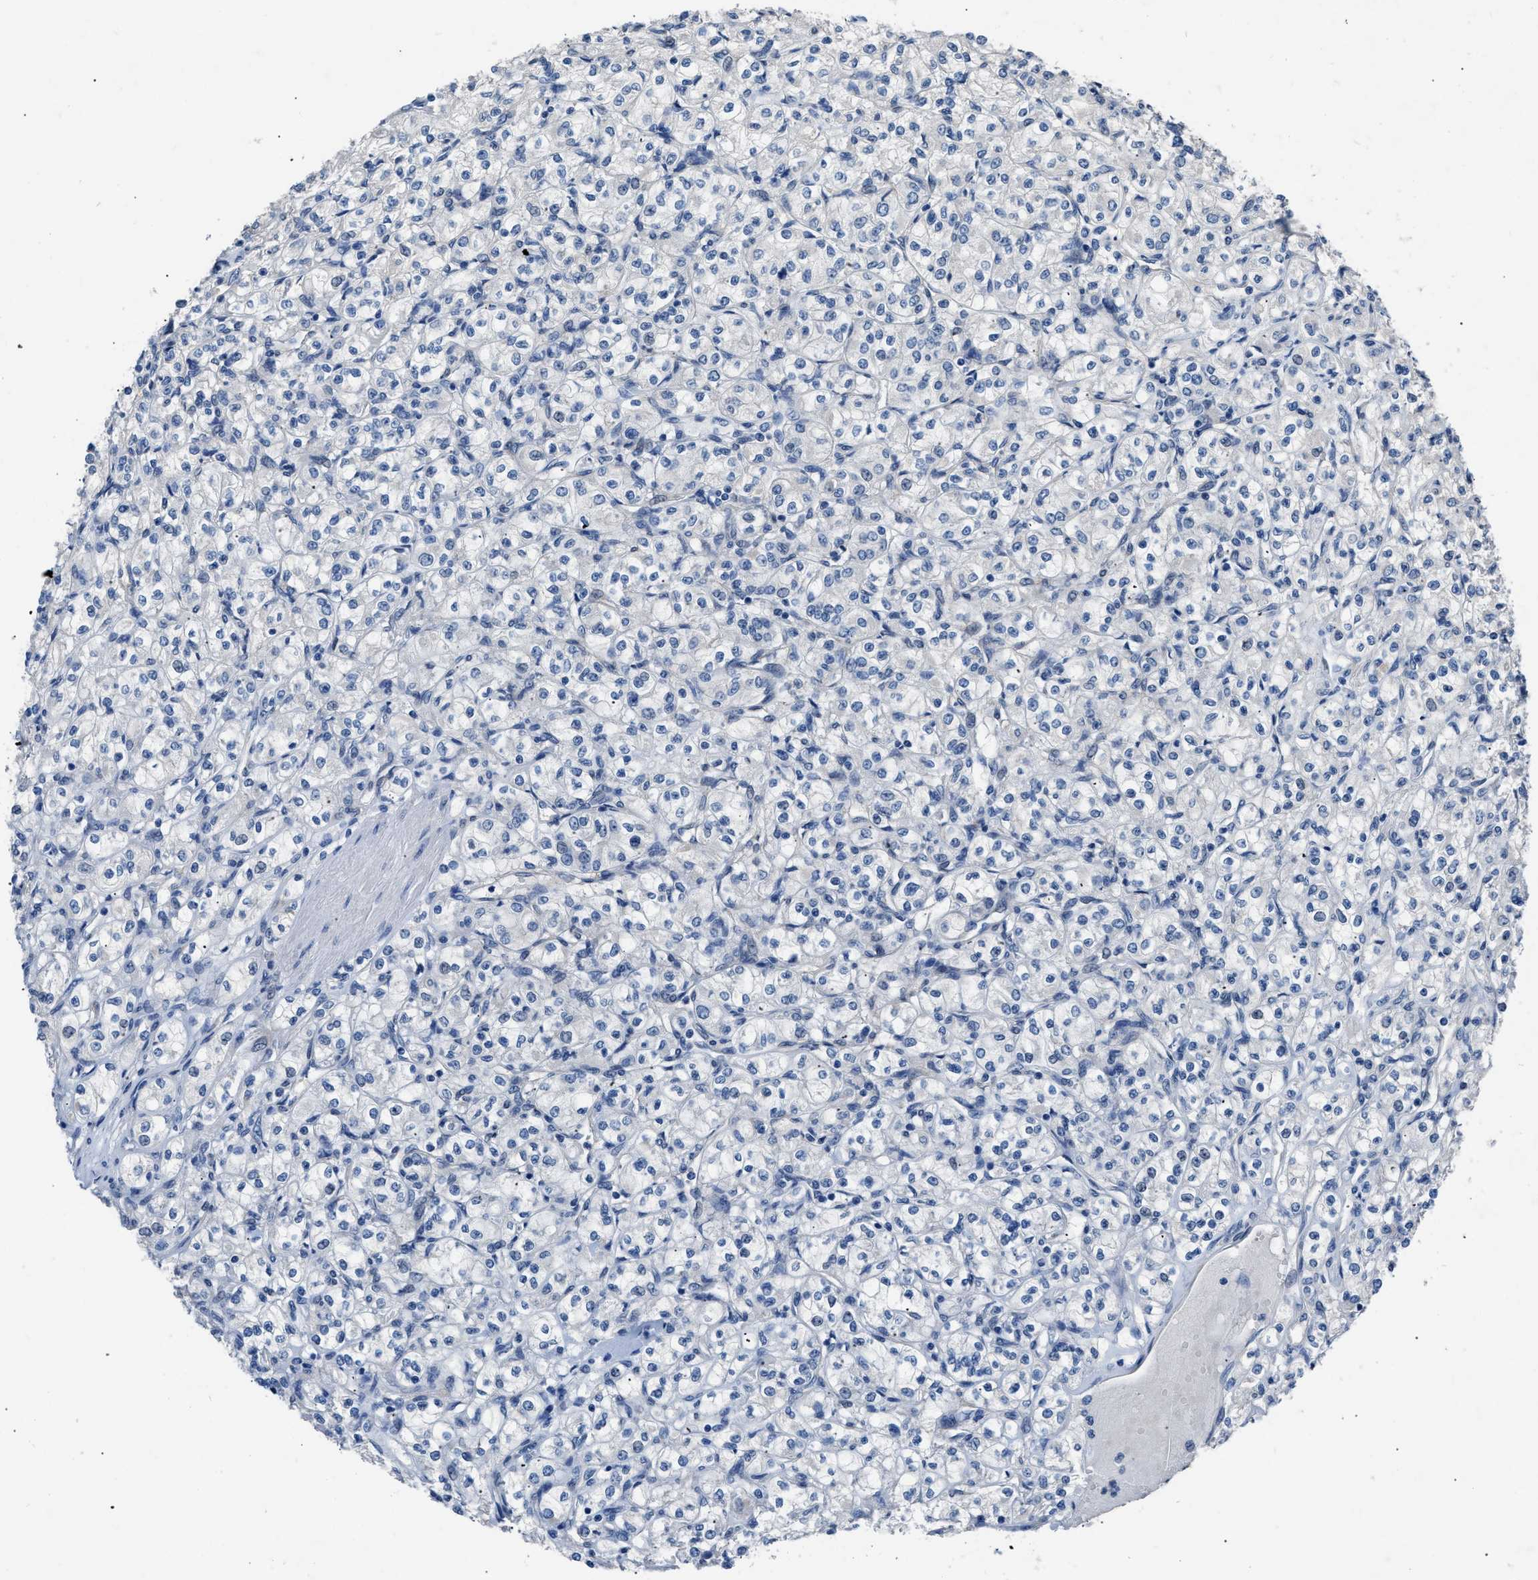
{"staining": {"intensity": "negative", "quantity": "none", "location": "none"}, "tissue": "renal cancer", "cell_type": "Tumor cells", "image_type": "cancer", "snomed": [{"axis": "morphology", "description": "Adenocarcinoma, NOS"}, {"axis": "topography", "description": "Kidney"}], "caption": "Immunohistochemistry (IHC) of human adenocarcinoma (renal) demonstrates no expression in tumor cells.", "gene": "RBP1", "patient": {"sex": "male", "age": 77}}